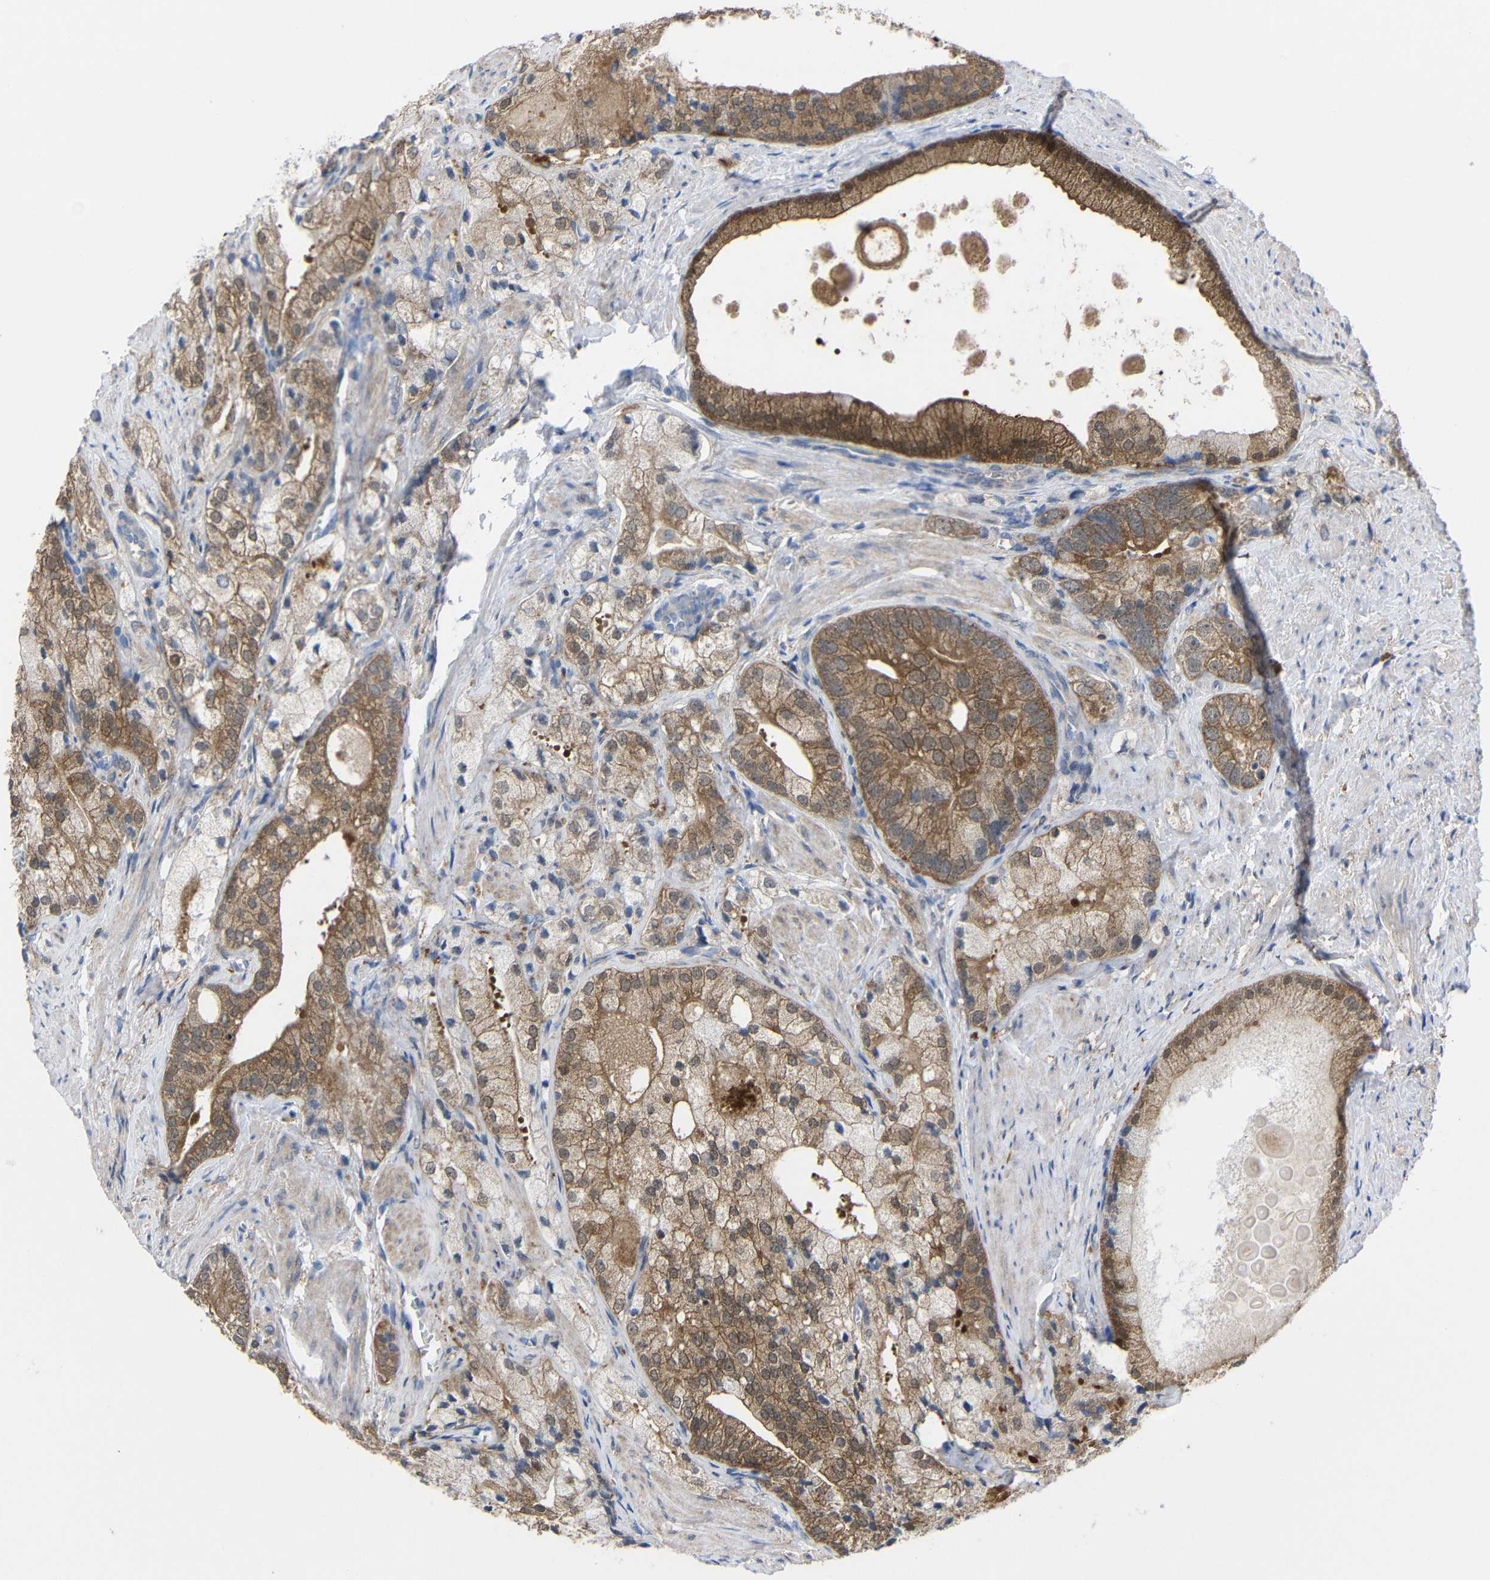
{"staining": {"intensity": "moderate", "quantity": ">75%", "location": "cytoplasmic/membranous"}, "tissue": "prostate cancer", "cell_type": "Tumor cells", "image_type": "cancer", "snomed": [{"axis": "morphology", "description": "Adenocarcinoma, Low grade"}, {"axis": "topography", "description": "Prostate"}], "caption": "Protein staining by immunohistochemistry reveals moderate cytoplasmic/membranous expression in about >75% of tumor cells in prostate adenocarcinoma (low-grade).", "gene": "PEBP1", "patient": {"sex": "male", "age": 69}}